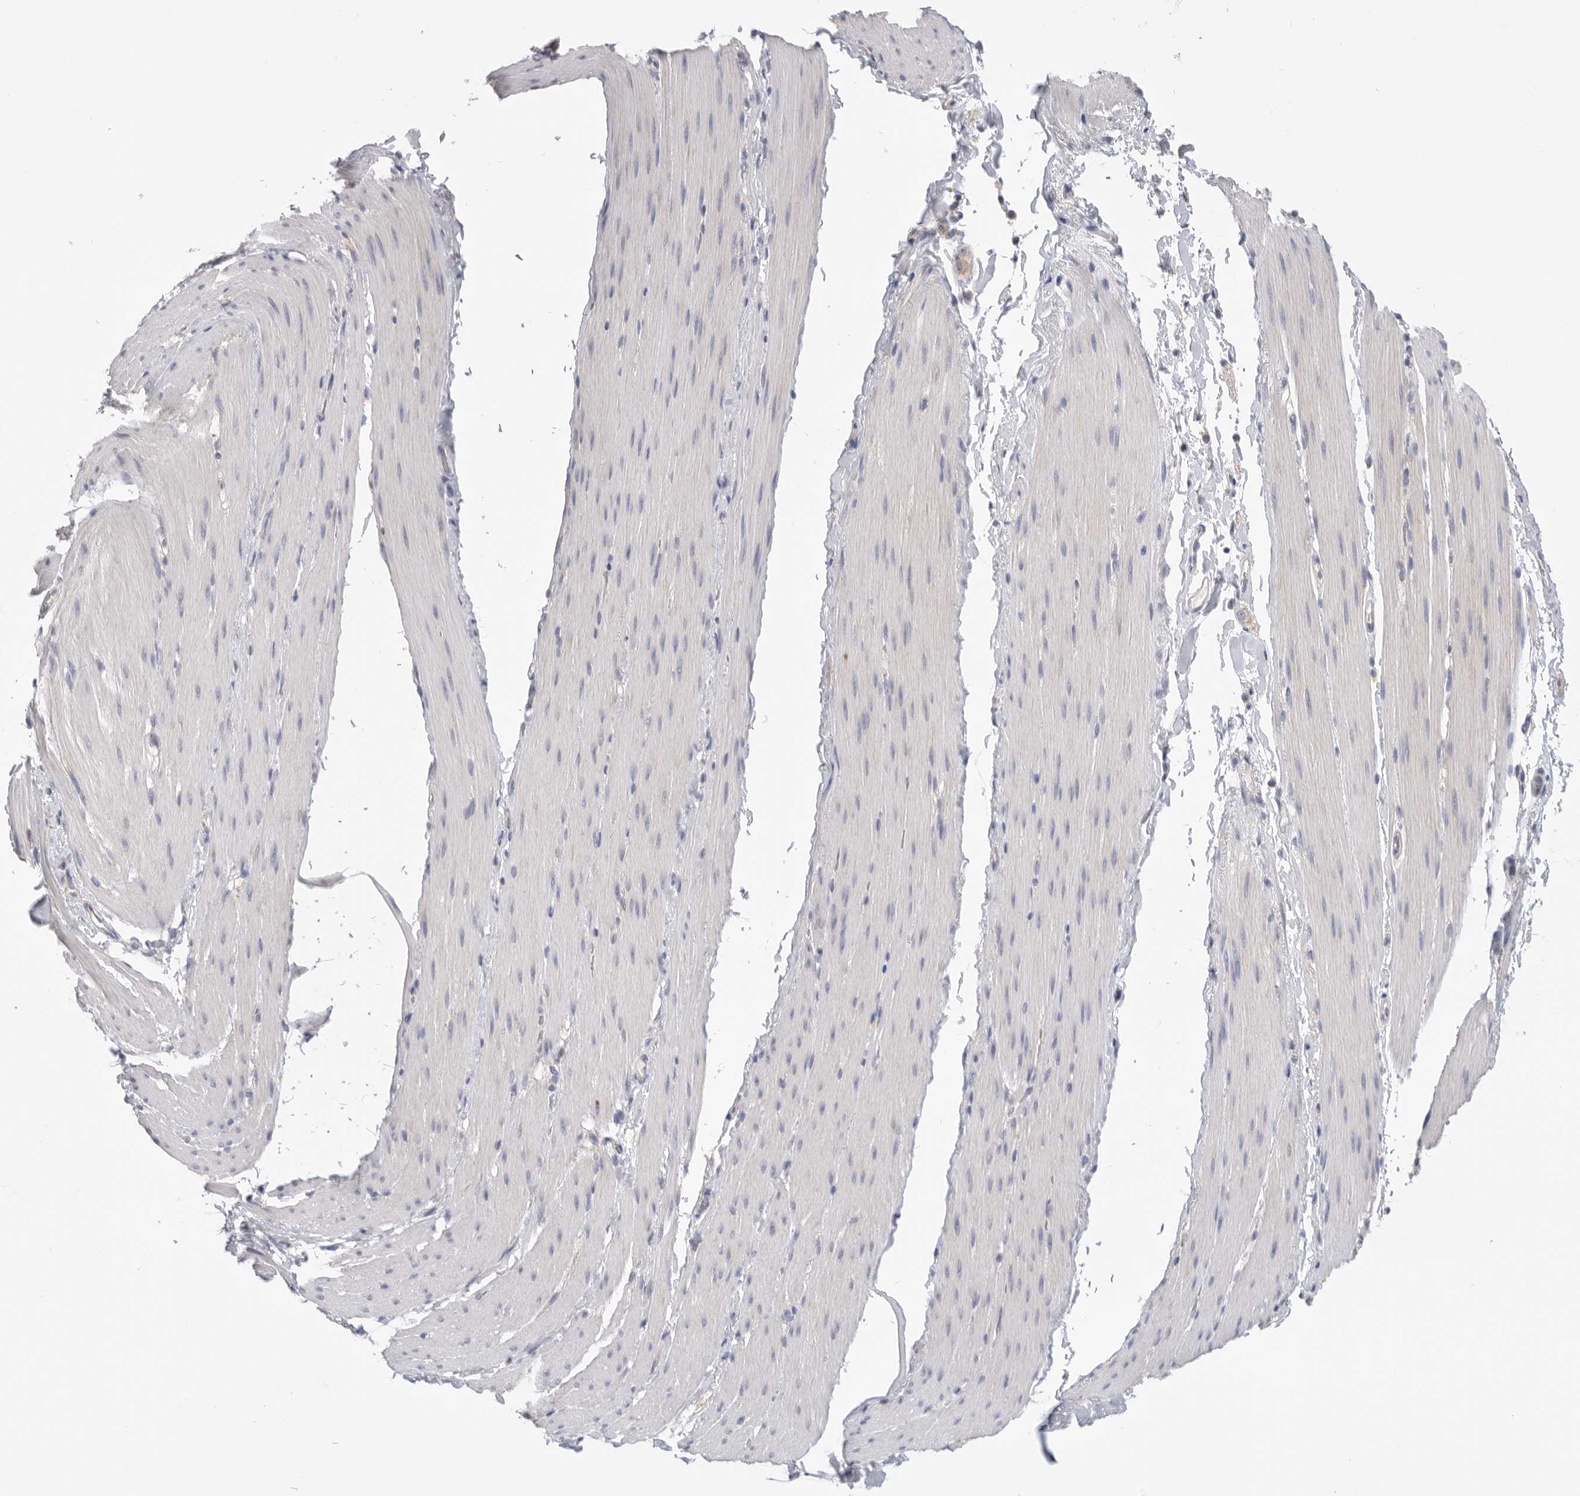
{"staining": {"intensity": "negative", "quantity": "none", "location": "none"}, "tissue": "smooth muscle", "cell_type": "Smooth muscle cells", "image_type": "normal", "snomed": [{"axis": "morphology", "description": "Normal tissue, NOS"}, {"axis": "topography", "description": "Smooth muscle"}, {"axis": "topography", "description": "Small intestine"}], "caption": "The photomicrograph reveals no staining of smooth muscle cells in normal smooth muscle.", "gene": "MTFR1L", "patient": {"sex": "female", "age": 84}}